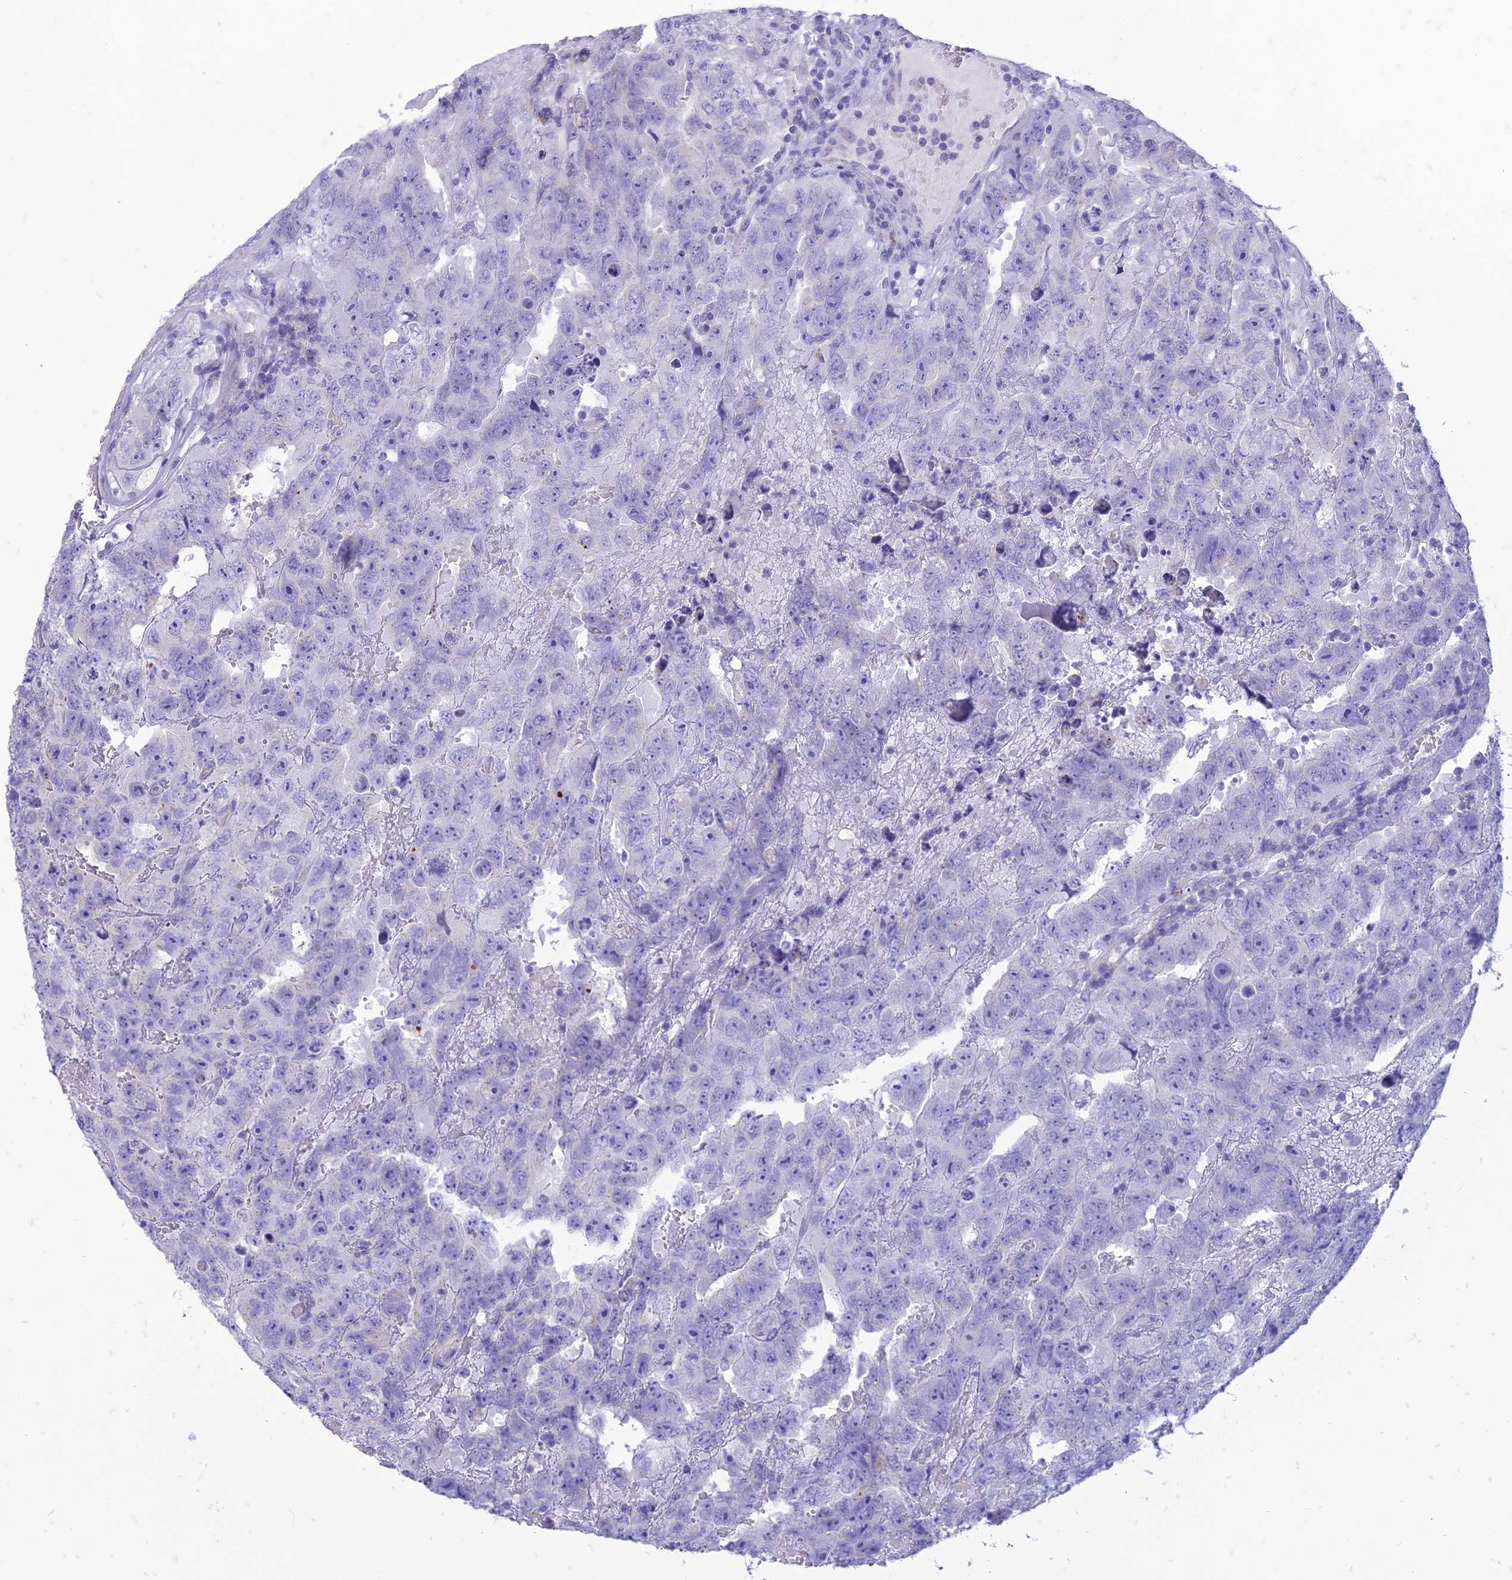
{"staining": {"intensity": "negative", "quantity": "none", "location": "none"}, "tissue": "testis cancer", "cell_type": "Tumor cells", "image_type": "cancer", "snomed": [{"axis": "morphology", "description": "Carcinoma, Embryonal, NOS"}, {"axis": "topography", "description": "Testis"}], "caption": "High power microscopy photomicrograph of an IHC micrograph of testis cancer, revealing no significant staining in tumor cells.", "gene": "DHDH", "patient": {"sex": "male", "age": 45}}